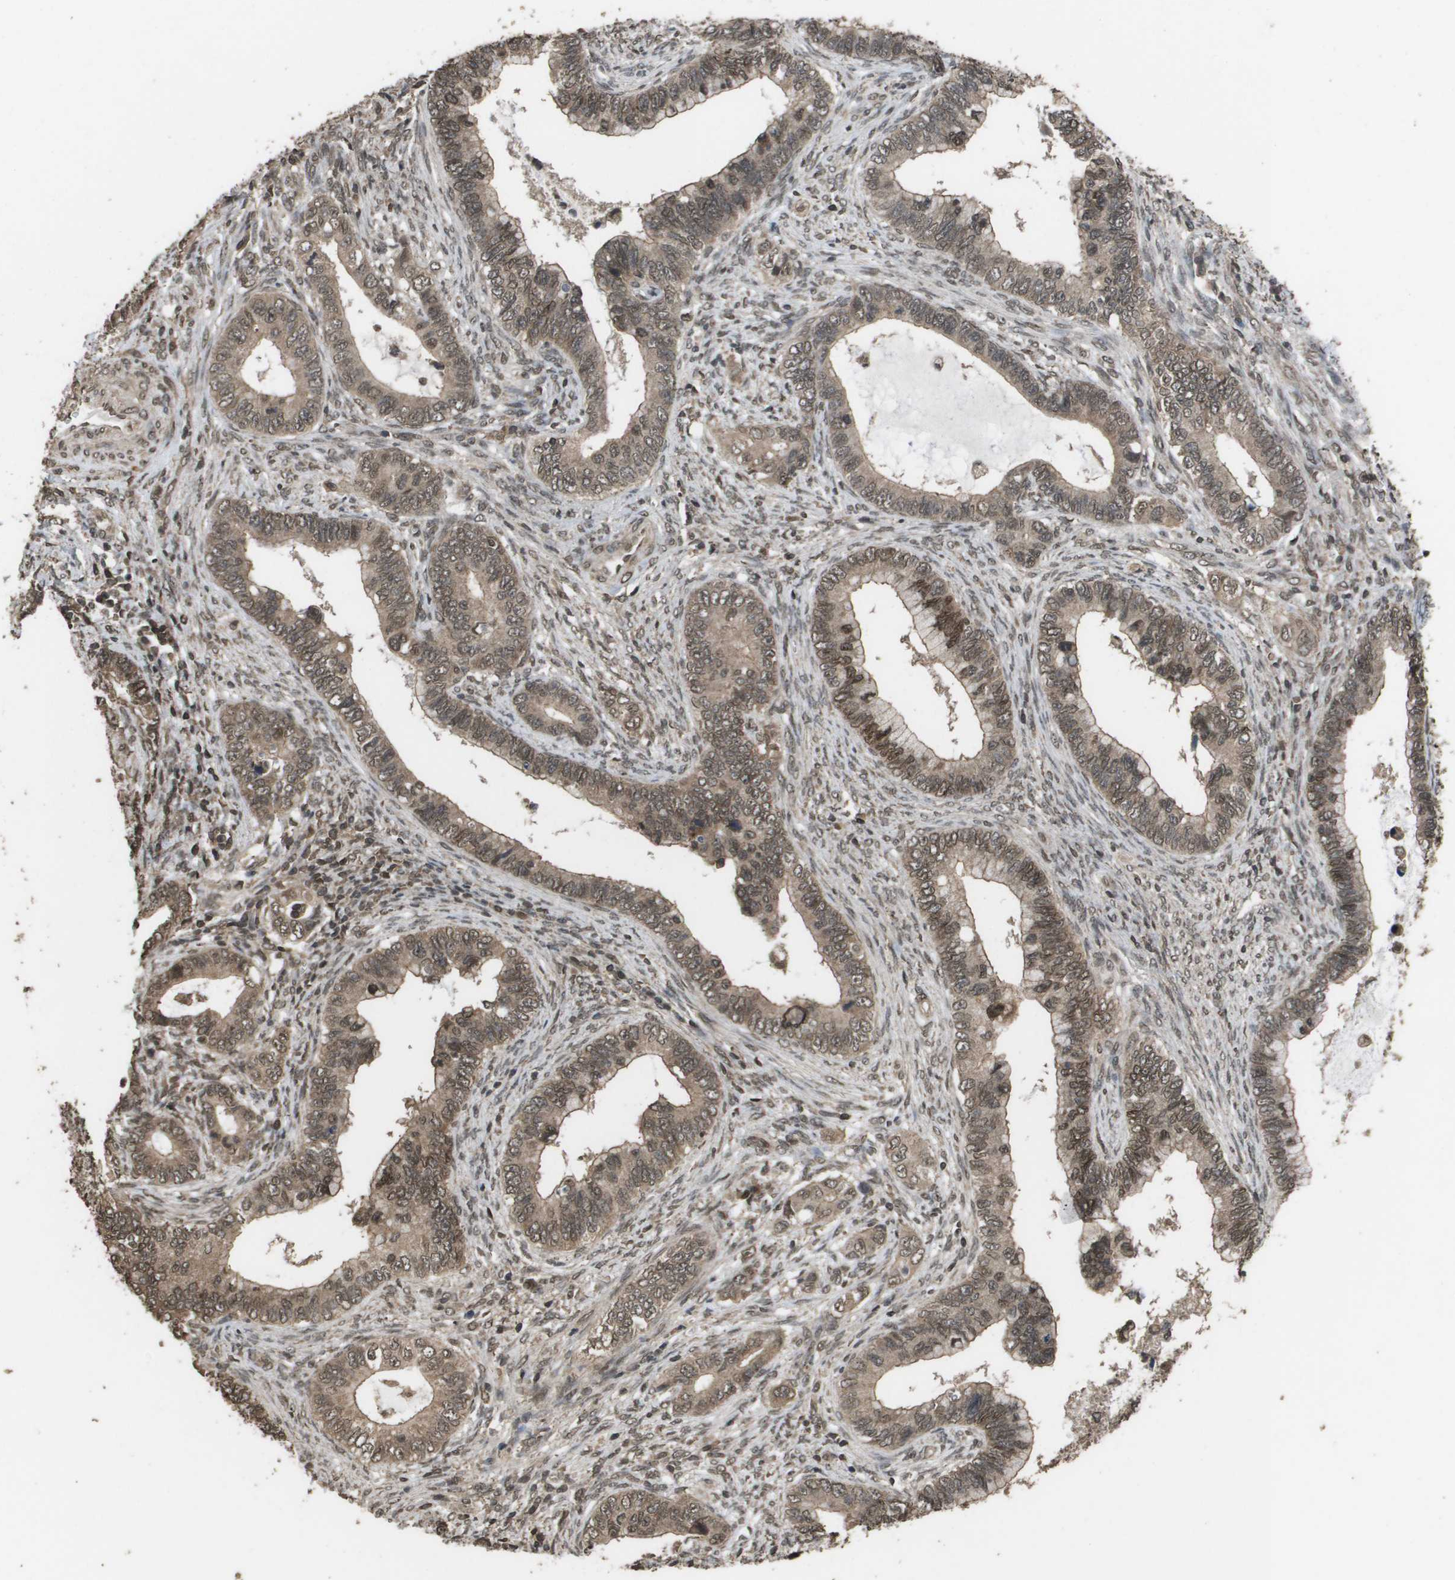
{"staining": {"intensity": "moderate", "quantity": ">75%", "location": "cytoplasmic/membranous,nuclear"}, "tissue": "cervical cancer", "cell_type": "Tumor cells", "image_type": "cancer", "snomed": [{"axis": "morphology", "description": "Adenocarcinoma, NOS"}, {"axis": "topography", "description": "Cervix"}], "caption": "Moderate cytoplasmic/membranous and nuclear protein positivity is present in approximately >75% of tumor cells in adenocarcinoma (cervical).", "gene": "AXIN2", "patient": {"sex": "female", "age": 44}}